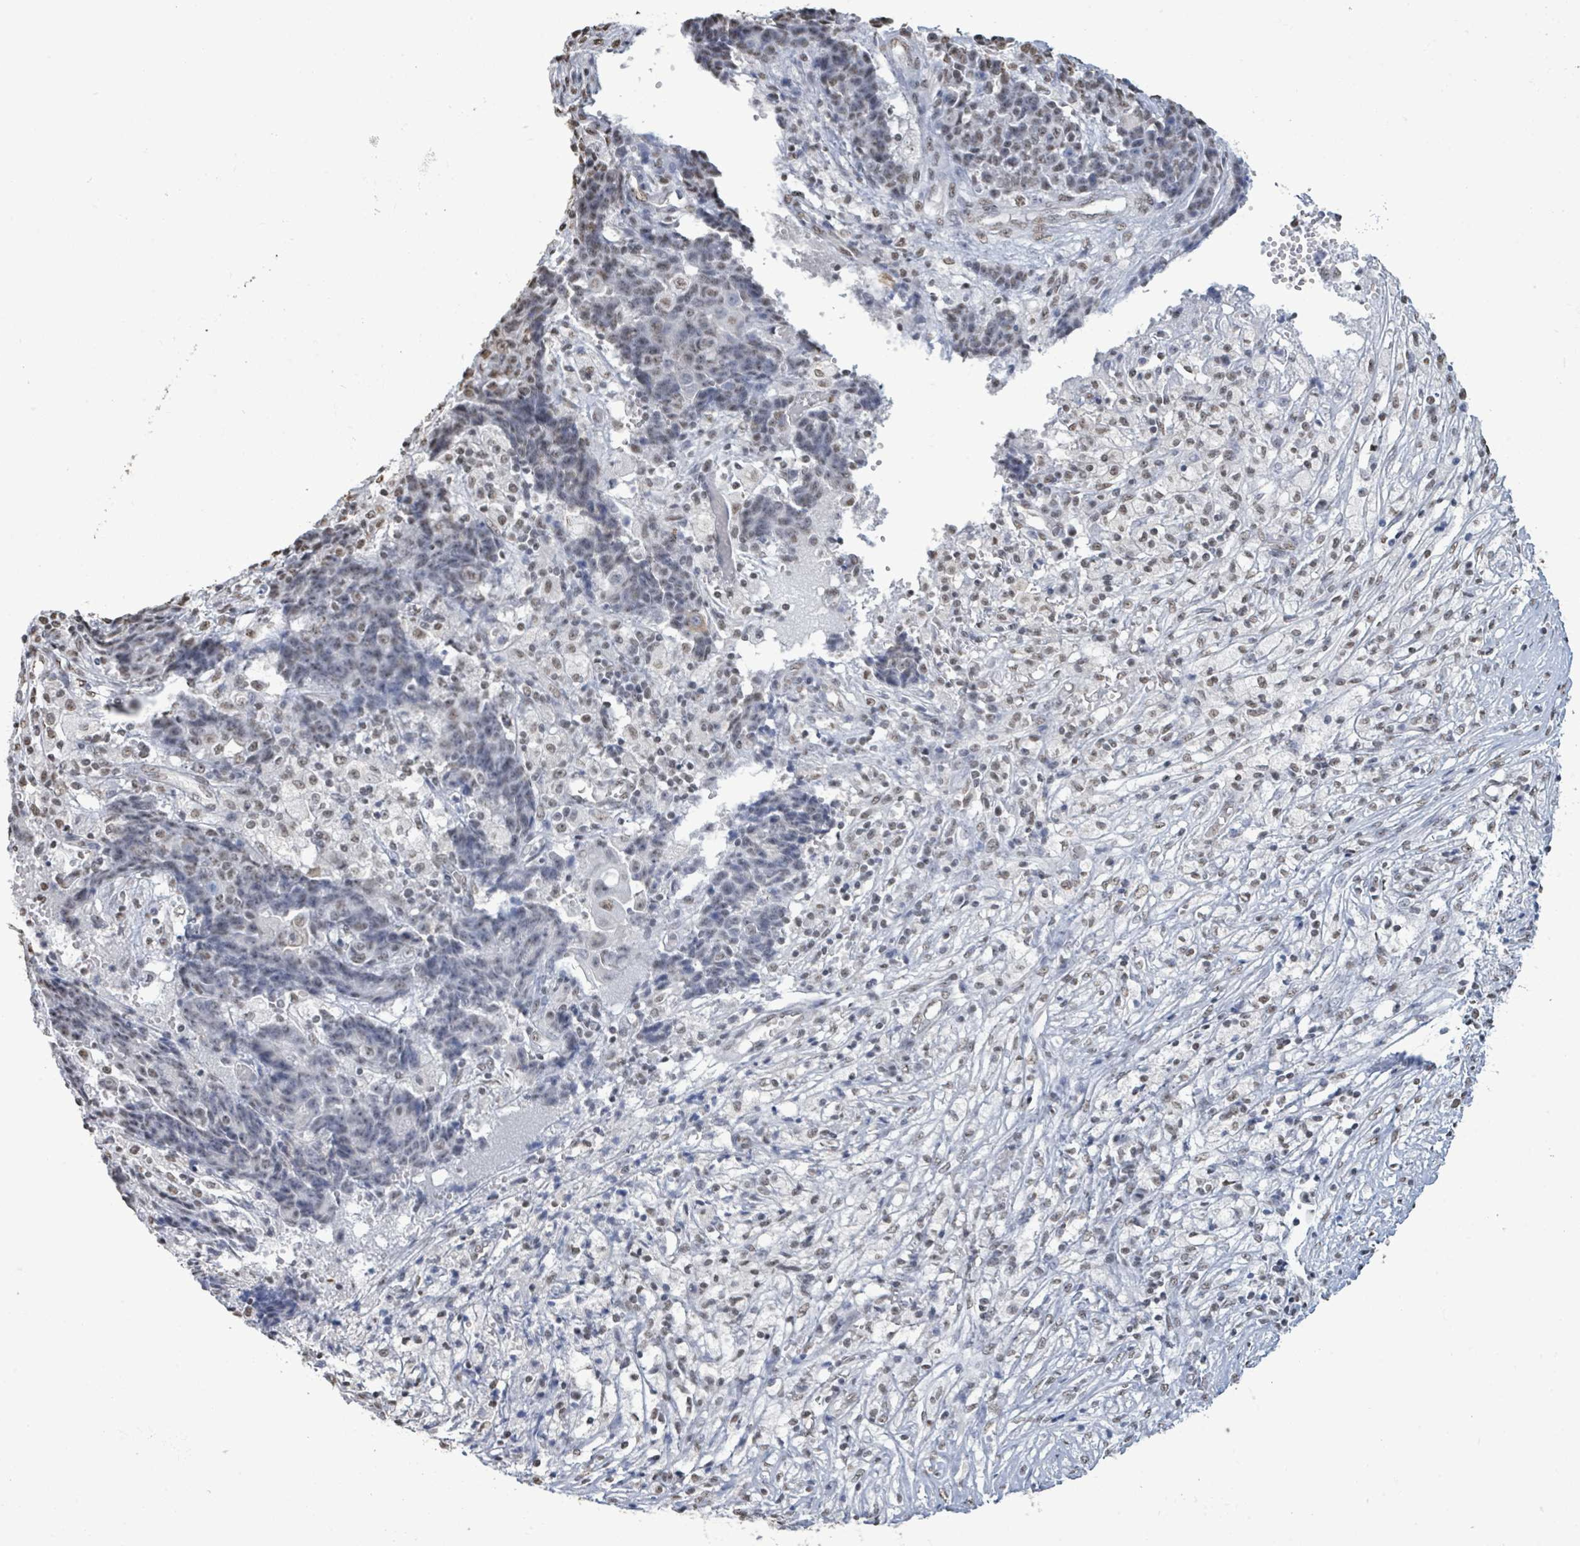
{"staining": {"intensity": "weak", "quantity": "25%-75%", "location": "nuclear"}, "tissue": "ovarian cancer", "cell_type": "Tumor cells", "image_type": "cancer", "snomed": [{"axis": "morphology", "description": "Carcinoma, endometroid"}, {"axis": "topography", "description": "Ovary"}], "caption": "An image showing weak nuclear positivity in about 25%-75% of tumor cells in endometroid carcinoma (ovarian), as visualized by brown immunohistochemical staining.", "gene": "SAMD14", "patient": {"sex": "female", "age": 42}}